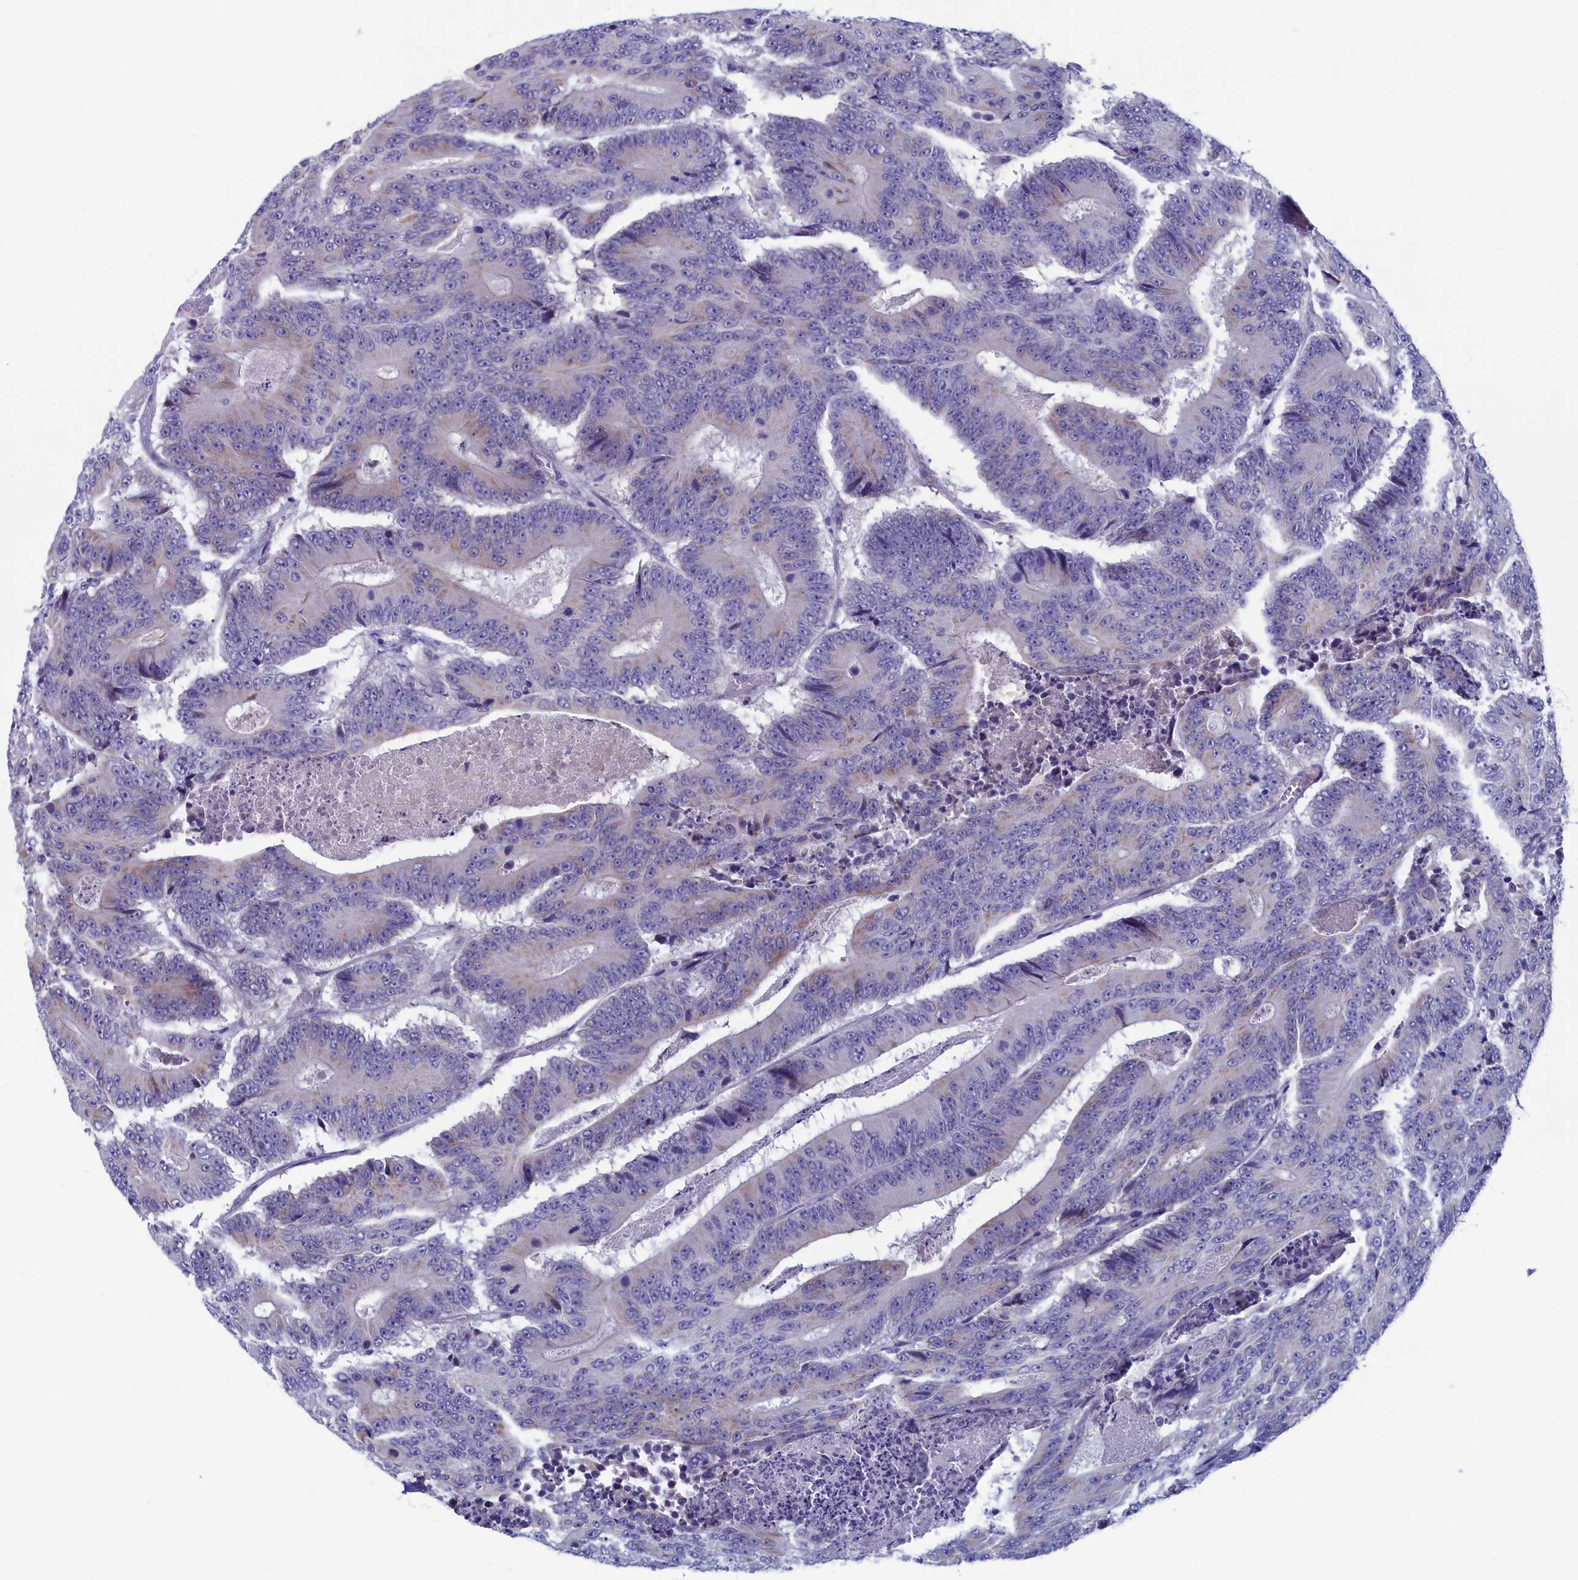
{"staining": {"intensity": "negative", "quantity": "none", "location": "none"}, "tissue": "colorectal cancer", "cell_type": "Tumor cells", "image_type": "cancer", "snomed": [{"axis": "morphology", "description": "Adenocarcinoma, NOS"}, {"axis": "topography", "description": "Colon"}], "caption": "IHC micrograph of human colorectal cancer (adenocarcinoma) stained for a protein (brown), which demonstrates no staining in tumor cells.", "gene": "NIBAN3", "patient": {"sex": "male", "age": 83}}